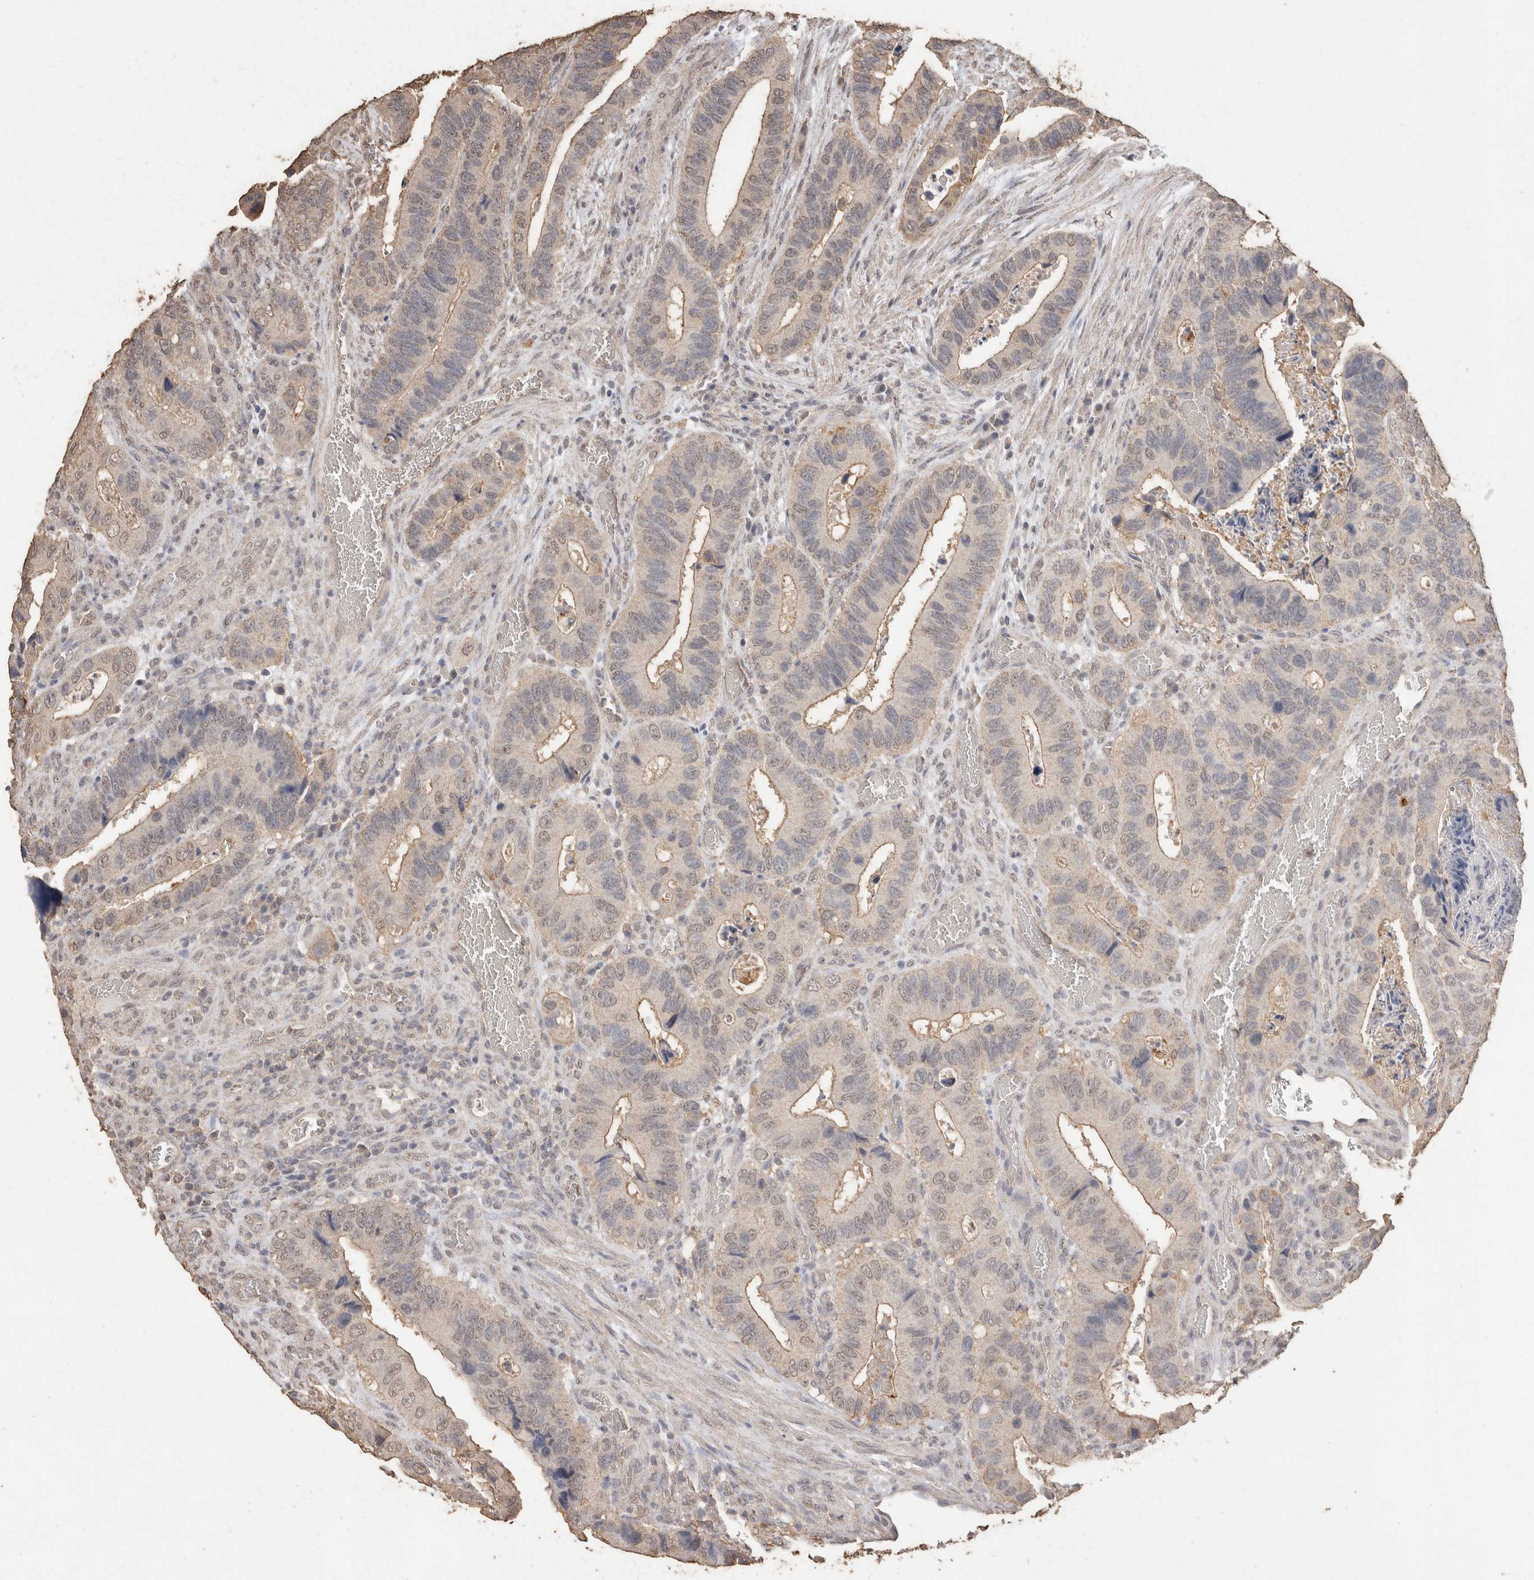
{"staining": {"intensity": "weak", "quantity": "<25%", "location": "cytoplasmic/membranous"}, "tissue": "colorectal cancer", "cell_type": "Tumor cells", "image_type": "cancer", "snomed": [{"axis": "morphology", "description": "Adenocarcinoma, NOS"}, {"axis": "topography", "description": "Colon"}], "caption": "Tumor cells show no significant protein staining in colorectal cancer.", "gene": "CX3CL1", "patient": {"sex": "male", "age": 72}}